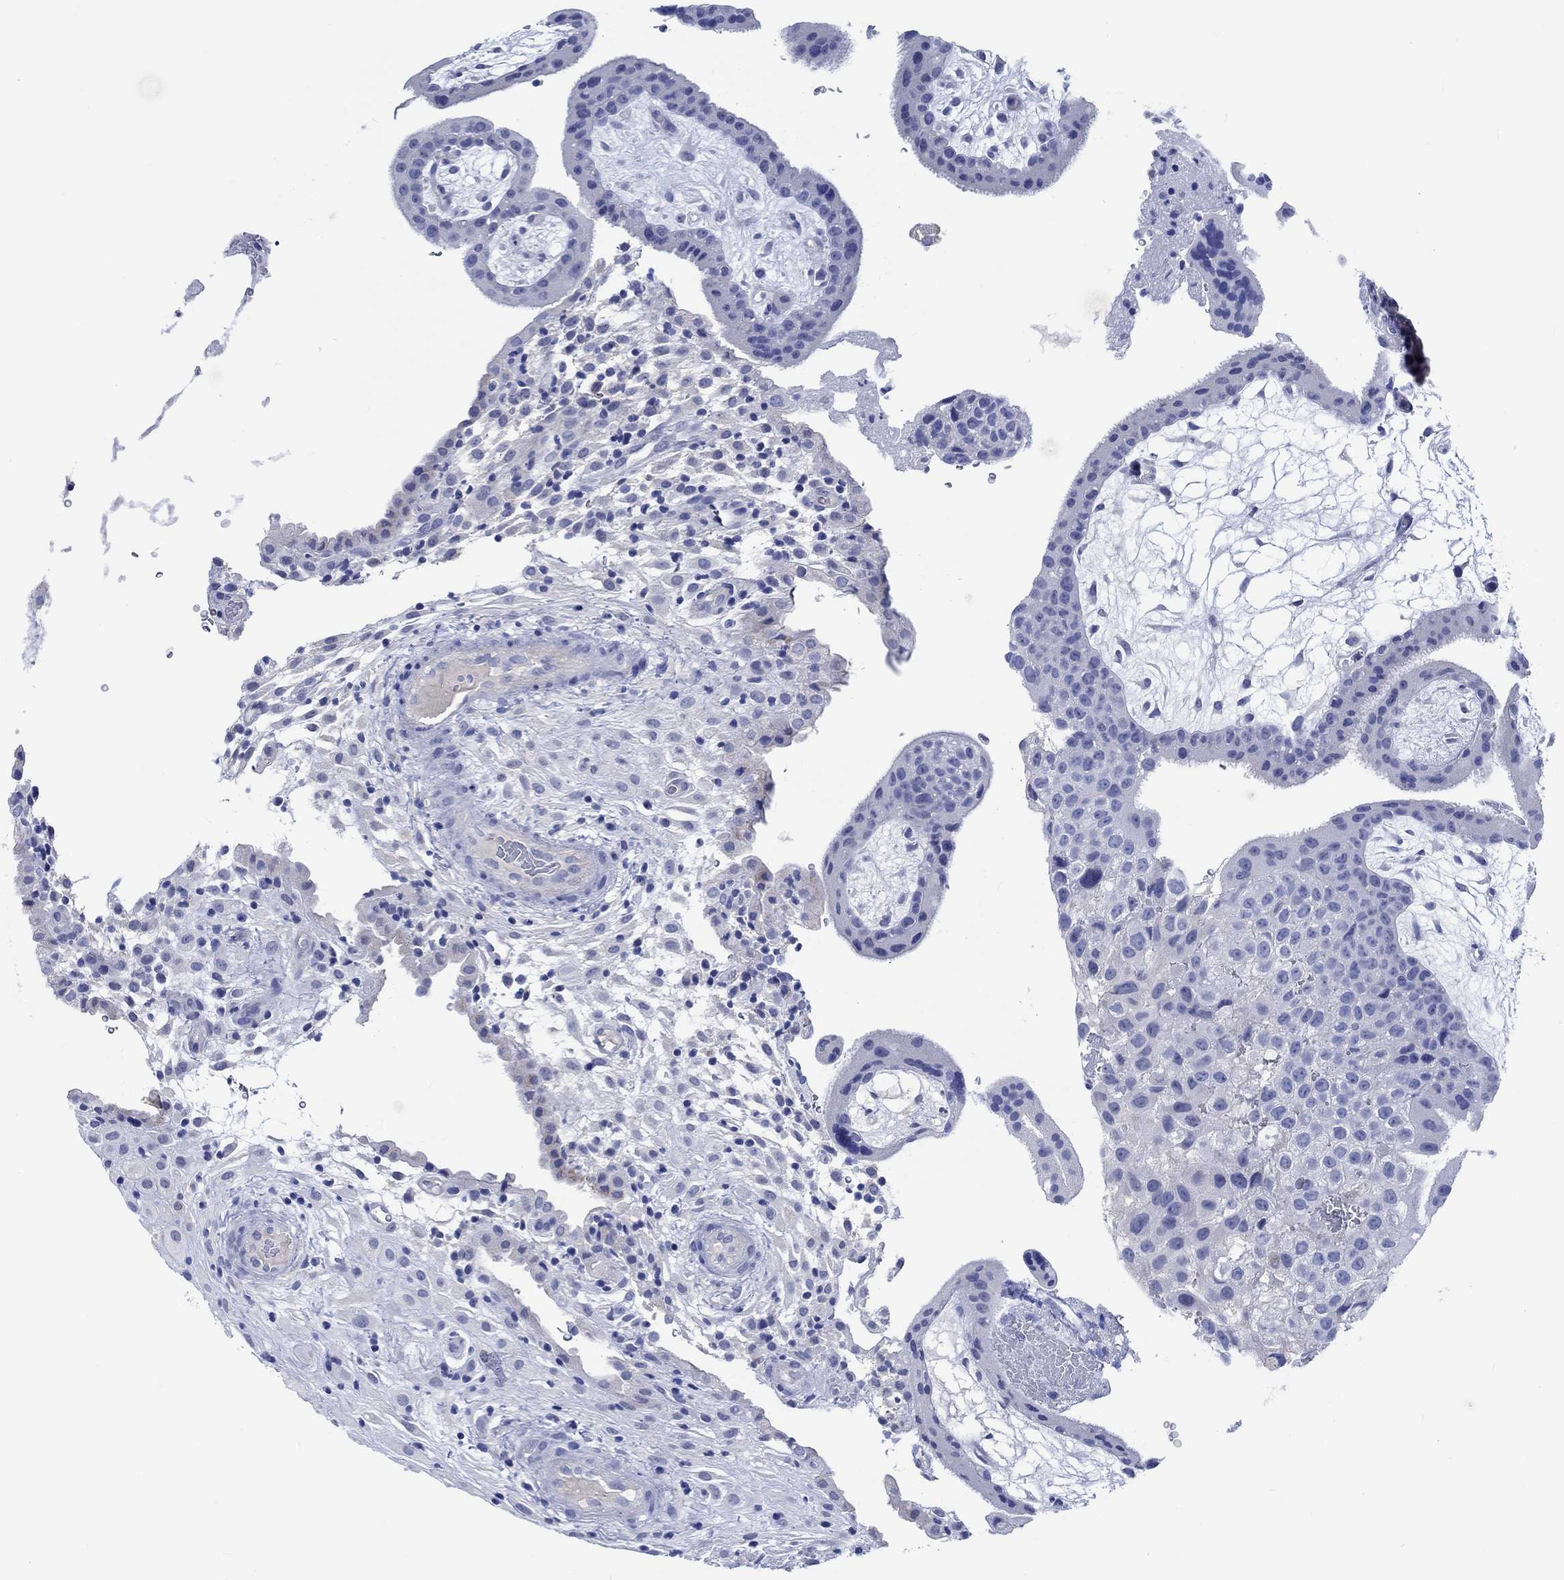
{"staining": {"intensity": "negative", "quantity": "none", "location": "none"}, "tissue": "placenta", "cell_type": "Decidual cells", "image_type": "normal", "snomed": [{"axis": "morphology", "description": "Normal tissue, NOS"}, {"axis": "topography", "description": "Placenta"}], "caption": "Decidual cells show no significant expression in unremarkable placenta. (IHC, brightfield microscopy, high magnification).", "gene": "SHISA4", "patient": {"sex": "female", "age": 19}}